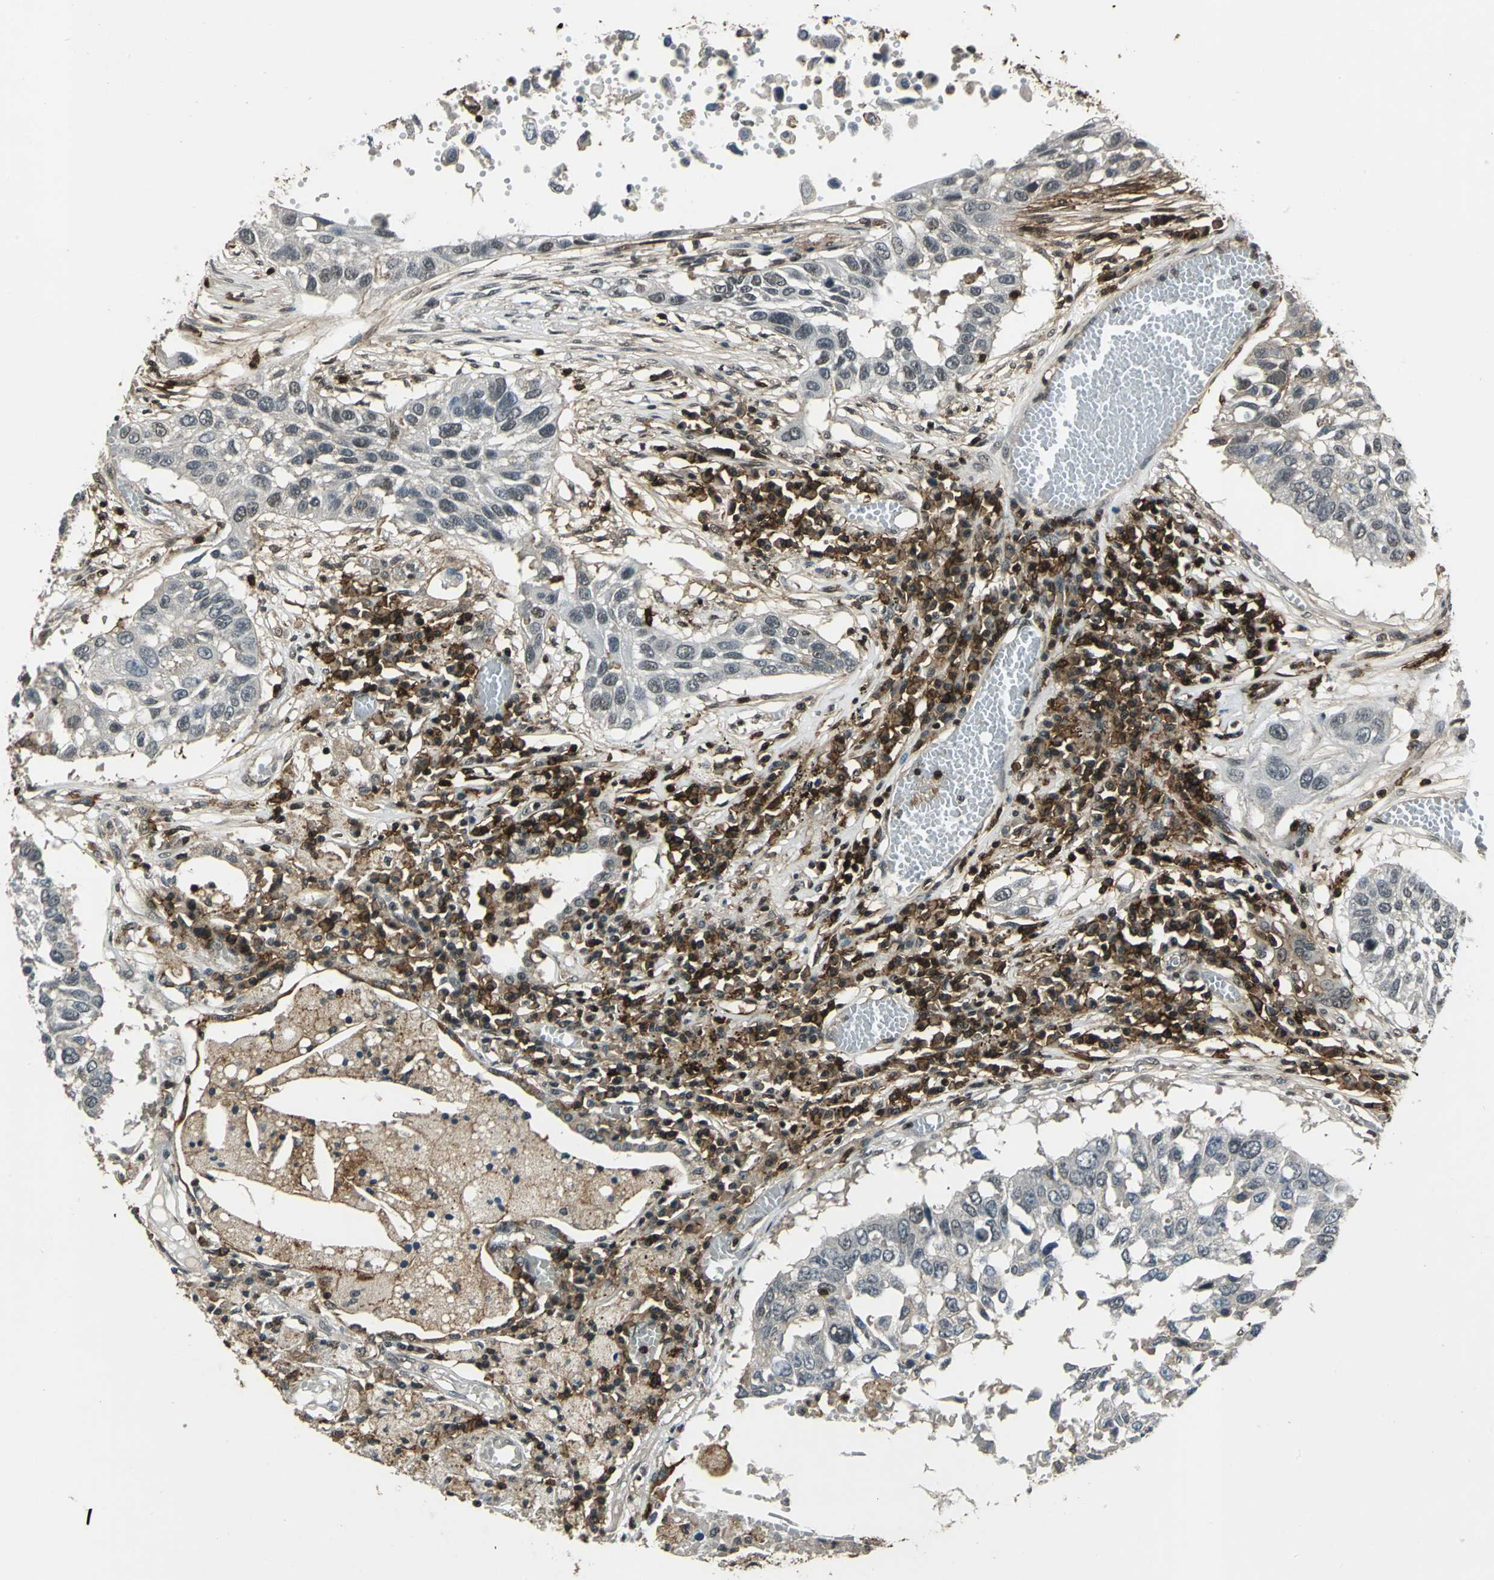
{"staining": {"intensity": "negative", "quantity": "none", "location": "none"}, "tissue": "lung cancer", "cell_type": "Tumor cells", "image_type": "cancer", "snomed": [{"axis": "morphology", "description": "Squamous cell carcinoma, NOS"}, {"axis": "topography", "description": "Lung"}], "caption": "Tumor cells are negative for brown protein staining in lung squamous cell carcinoma. (DAB IHC with hematoxylin counter stain).", "gene": "NR2C2", "patient": {"sex": "male", "age": 71}}